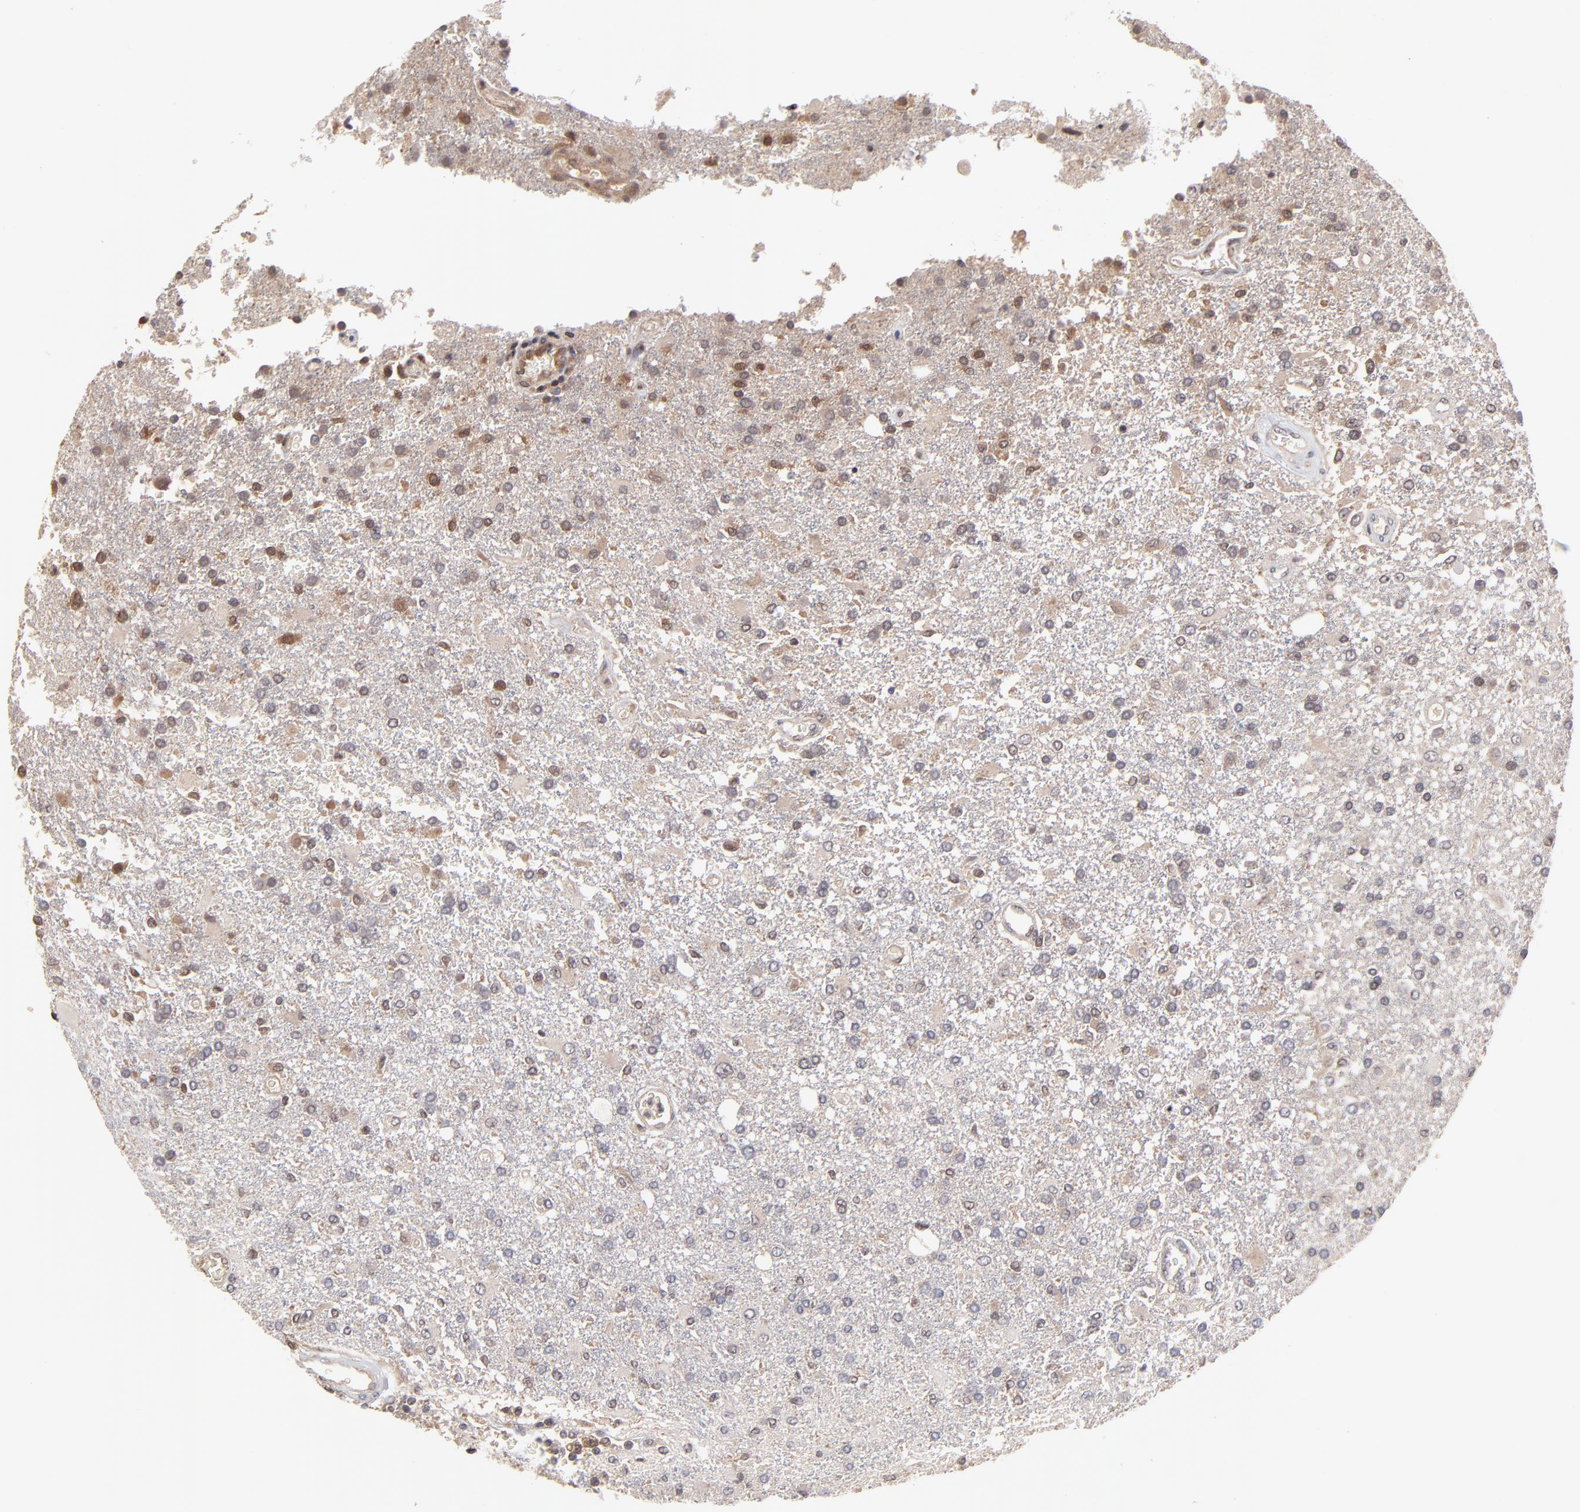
{"staining": {"intensity": "weak", "quantity": "25%-75%", "location": "cytoplasmic/membranous"}, "tissue": "glioma", "cell_type": "Tumor cells", "image_type": "cancer", "snomed": [{"axis": "morphology", "description": "Glioma, malignant, High grade"}, {"axis": "topography", "description": "Cerebral cortex"}], "caption": "IHC histopathology image of human malignant glioma (high-grade) stained for a protein (brown), which demonstrates low levels of weak cytoplasmic/membranous positivity in approximately 25%-75% of tumor cells.", "gene": "UBE2L6", "patient": {"sex": "male", "age": 79}}